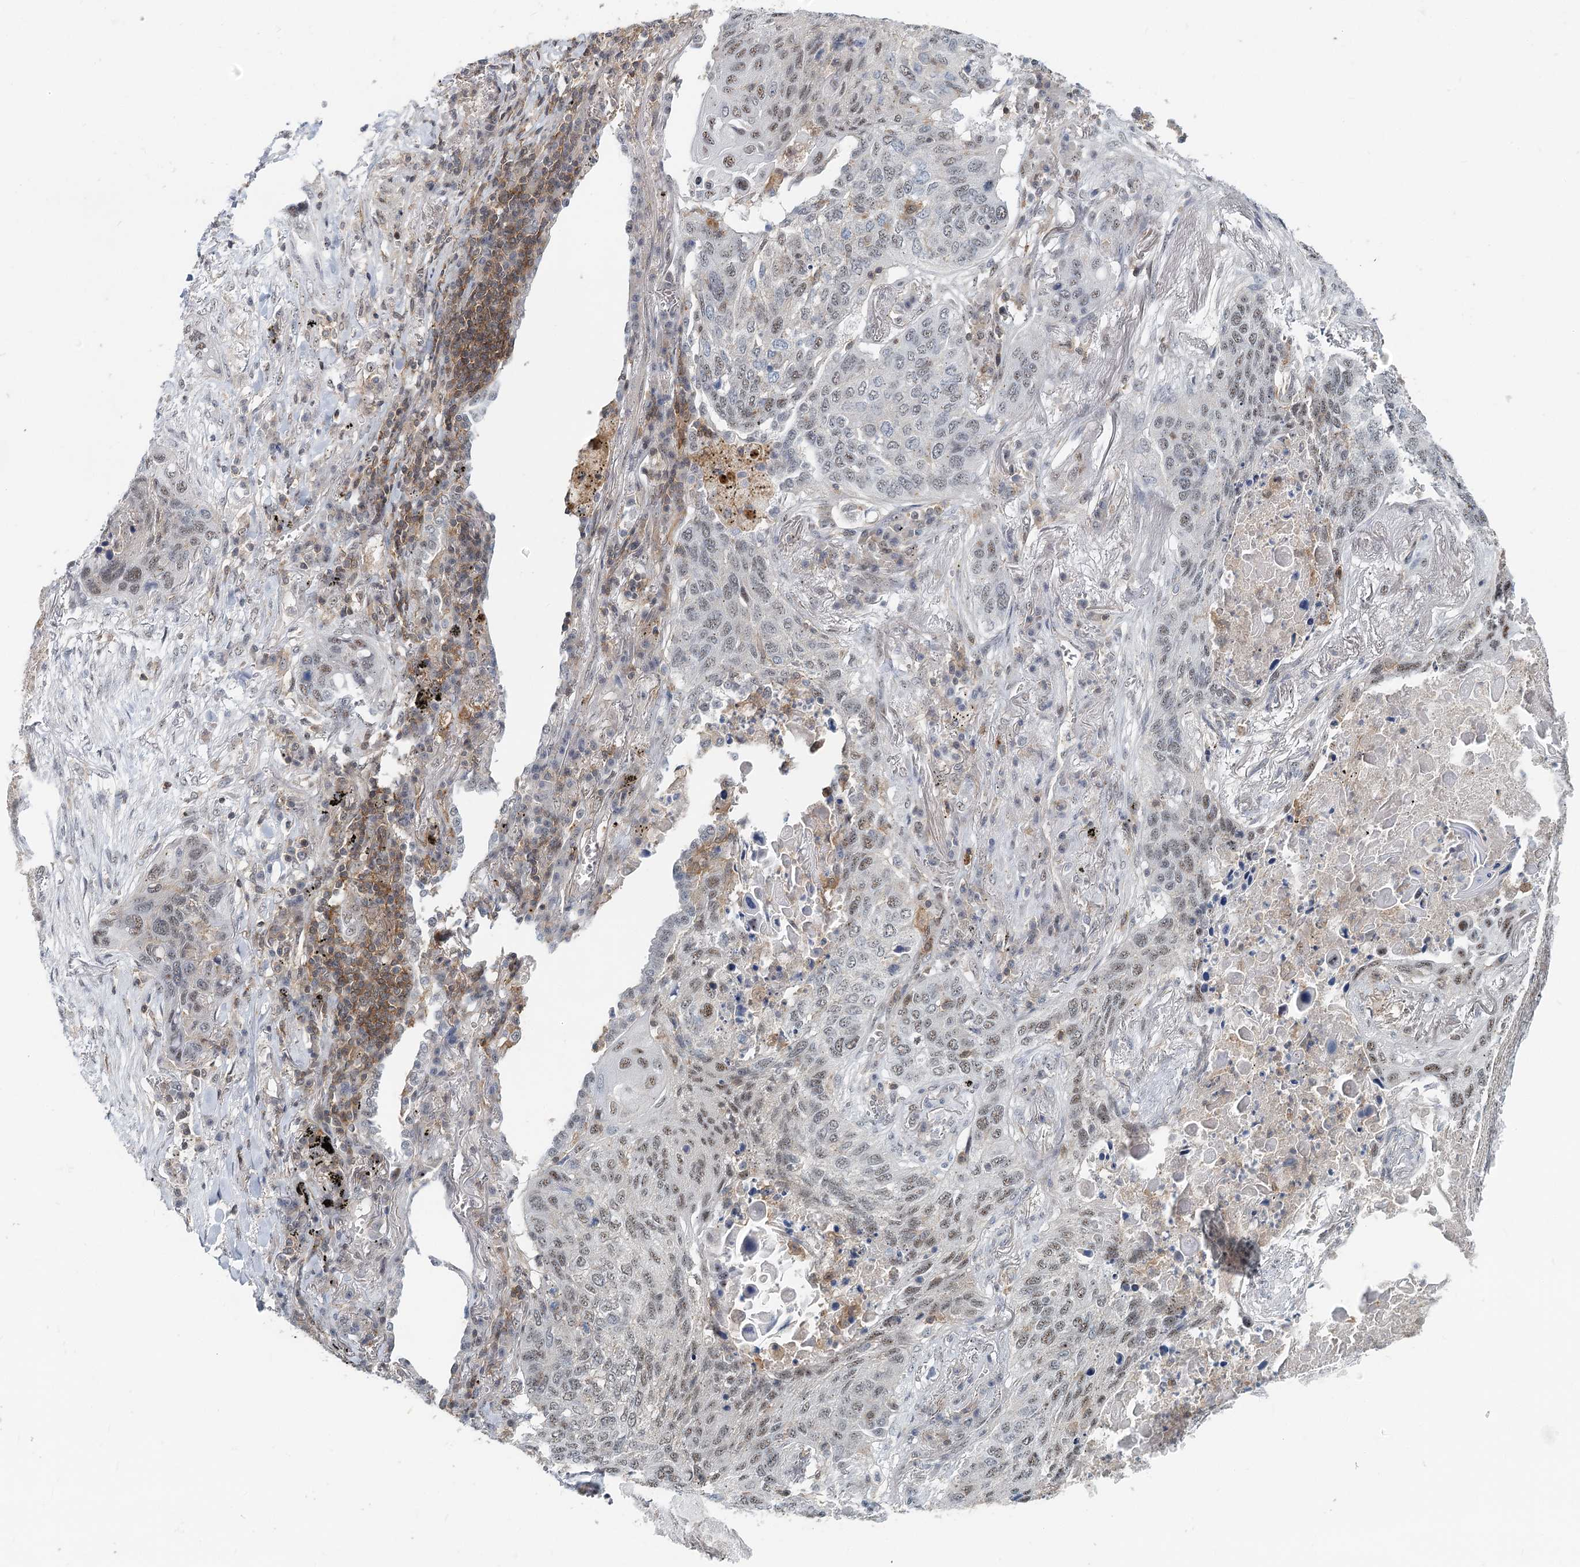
{"staining": {"intensity": "weak", "quantity": "25%-75%", "location": "nuclear"}, "tissue": "lung cancer", "cell_type": "Tumor cells", "image_type": "cancer", "snomed": [{"axis": "morphology", "description": "Squamous cell carcinoma, NOS"}, {"axis": "topography", "description": "Lung"}], "caption": "Immunohistochemical staining of human lung cancer demonstrates low levels of weak nuclear protein staining in about 25%-75% of tumor cells. (Brightfield microscopy of DAB IHC at high magnification).", "gene": "CDC42SE2", "patient": {"sex": "female", "age": 63}}